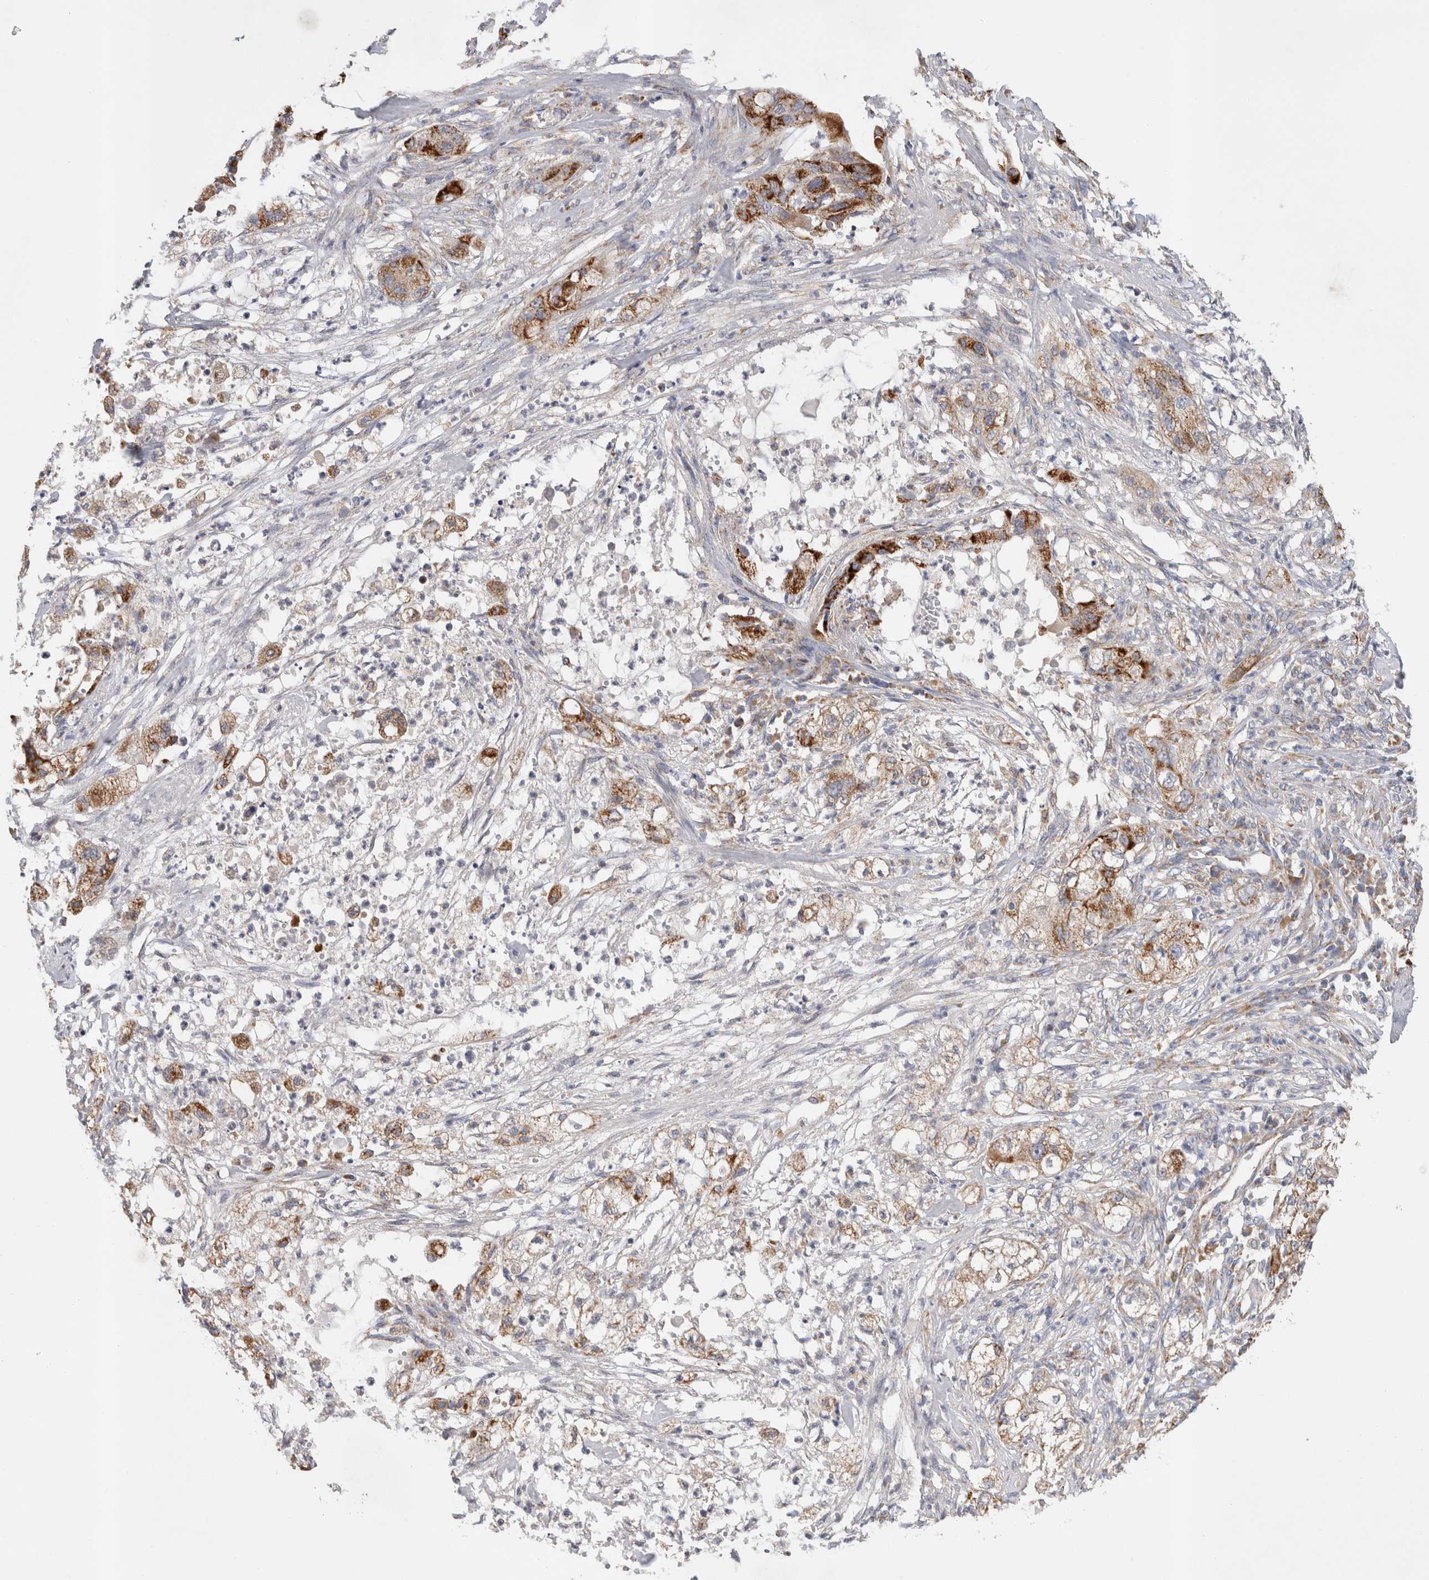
{"staining": {"intensity": "moderate", "quantity": ">75%", "location": "cytoplasmic/membranous"}, "tissue": "pancreatic cancer", "cell_type": "Tumor cells", "image_type": "cancer", "snomed": [{"axis": "morphology", "description": "Adenocarcinoma, NOS"}, {"axis": "topography", "description": "Pancreas"}], "caption": "The micrograph displays a brown stain indicating the presence of a protein in the cytoplasmic/membranous of tumor cells in pancreatic cancer (adenocarcinoma). (DAB (3,3'-diaminobenzidine) IHC with brightfield microscopy, high magnification).", "gene": "IARS2", "patient": {"sex": "female", "age": 78}}